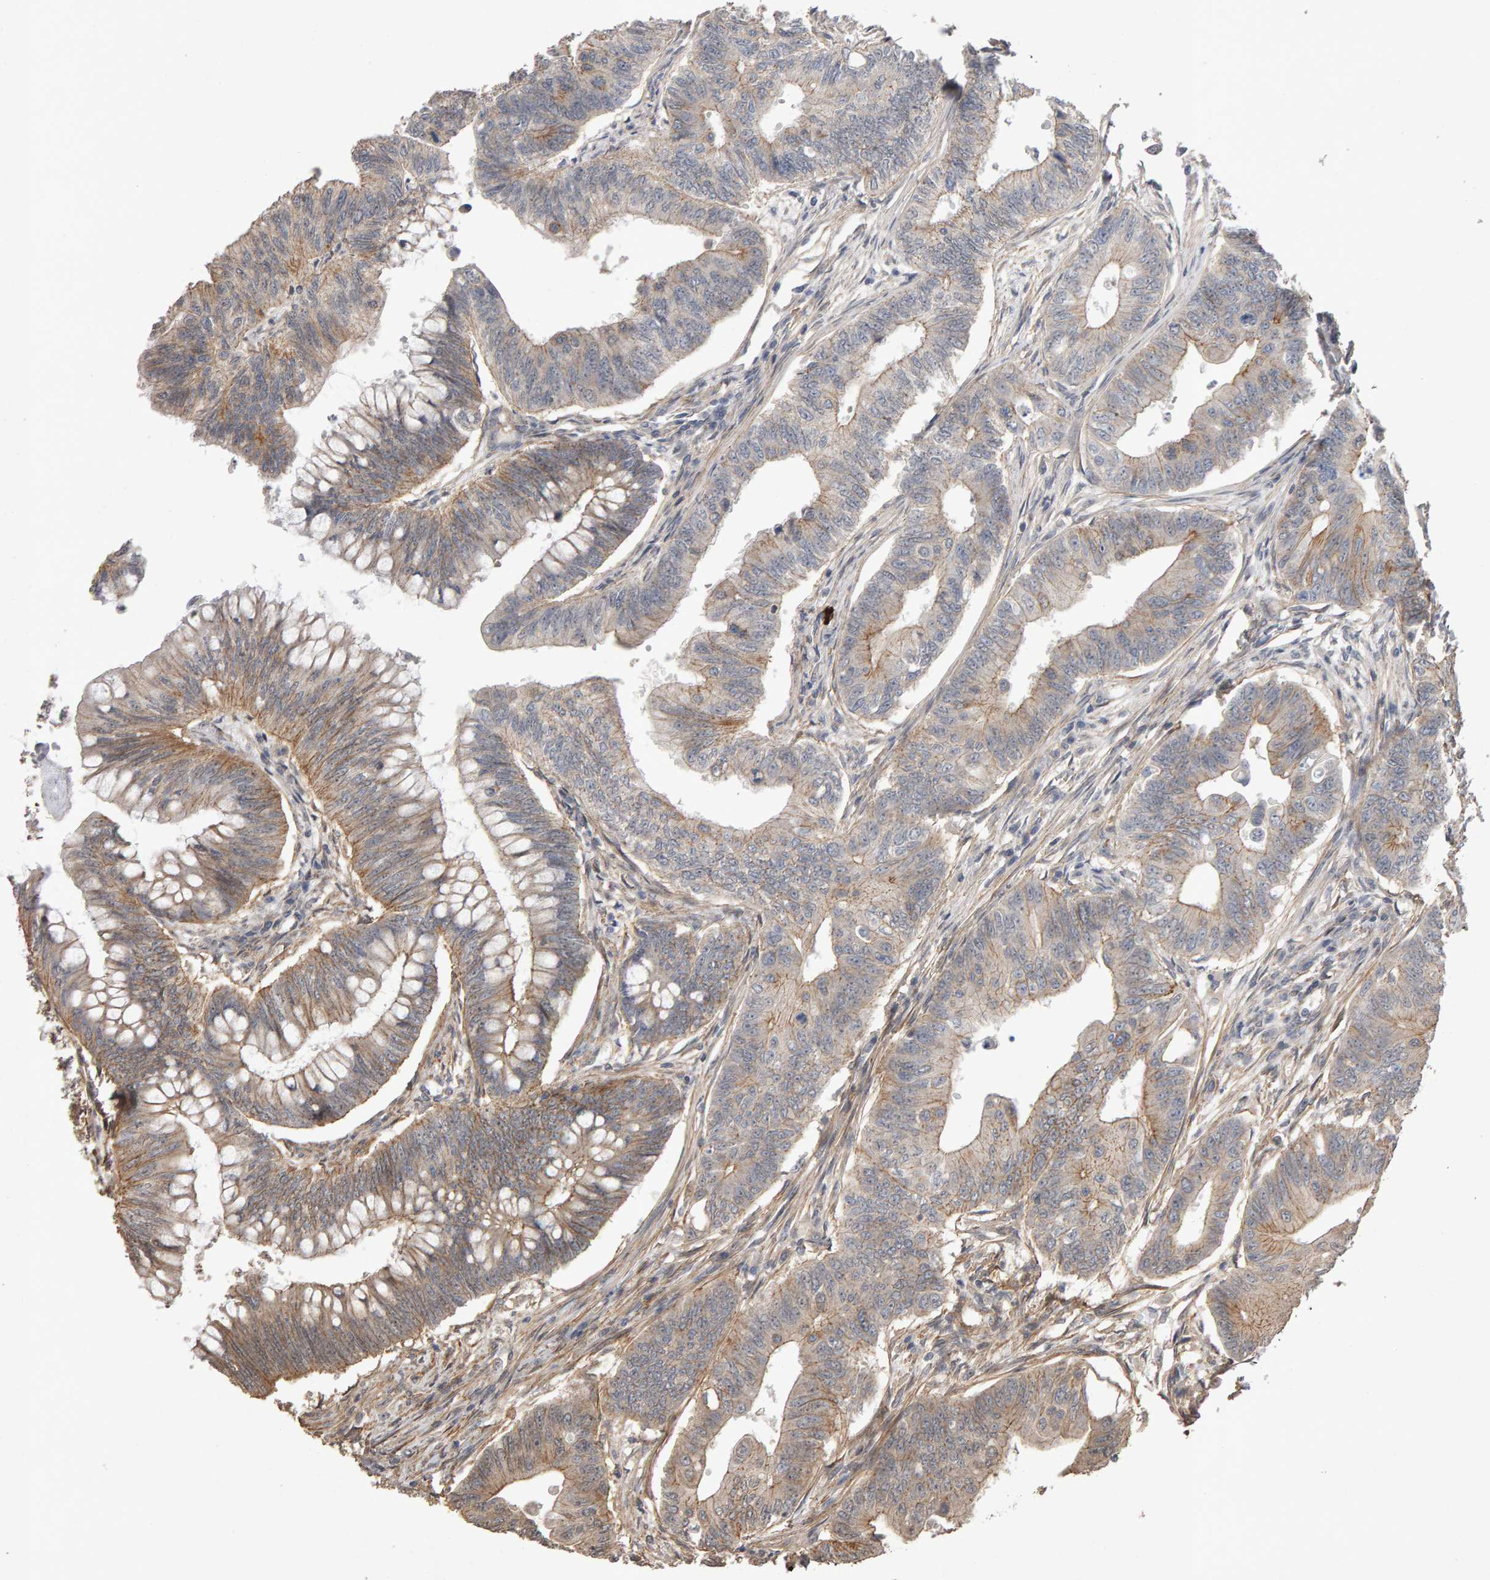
{"staining": {"intensity": "weak", "quantity": "25%-75%", "location": "cytoplasmic/membranous"}, "tissue": "colorectal cancer", "cell_type": "Tumor cells", "image_type": "cancer", "snomed": [{"axis": "morphology", "description": "Adenoma, NOS"}, {"axis": "morphology", "description": "Adenocarcinoma, NOS"}, {"axis": "topography", "description": "Colon"}], "caption": "Immunohistochemical staining of human colorectal cancer shows low levels of weak cytoplasmic/membranous protein staining in approximately 25%-75% of tumor cells.", "gene": "SCRIB", "patient": {"sex": "male", "age": 79}}